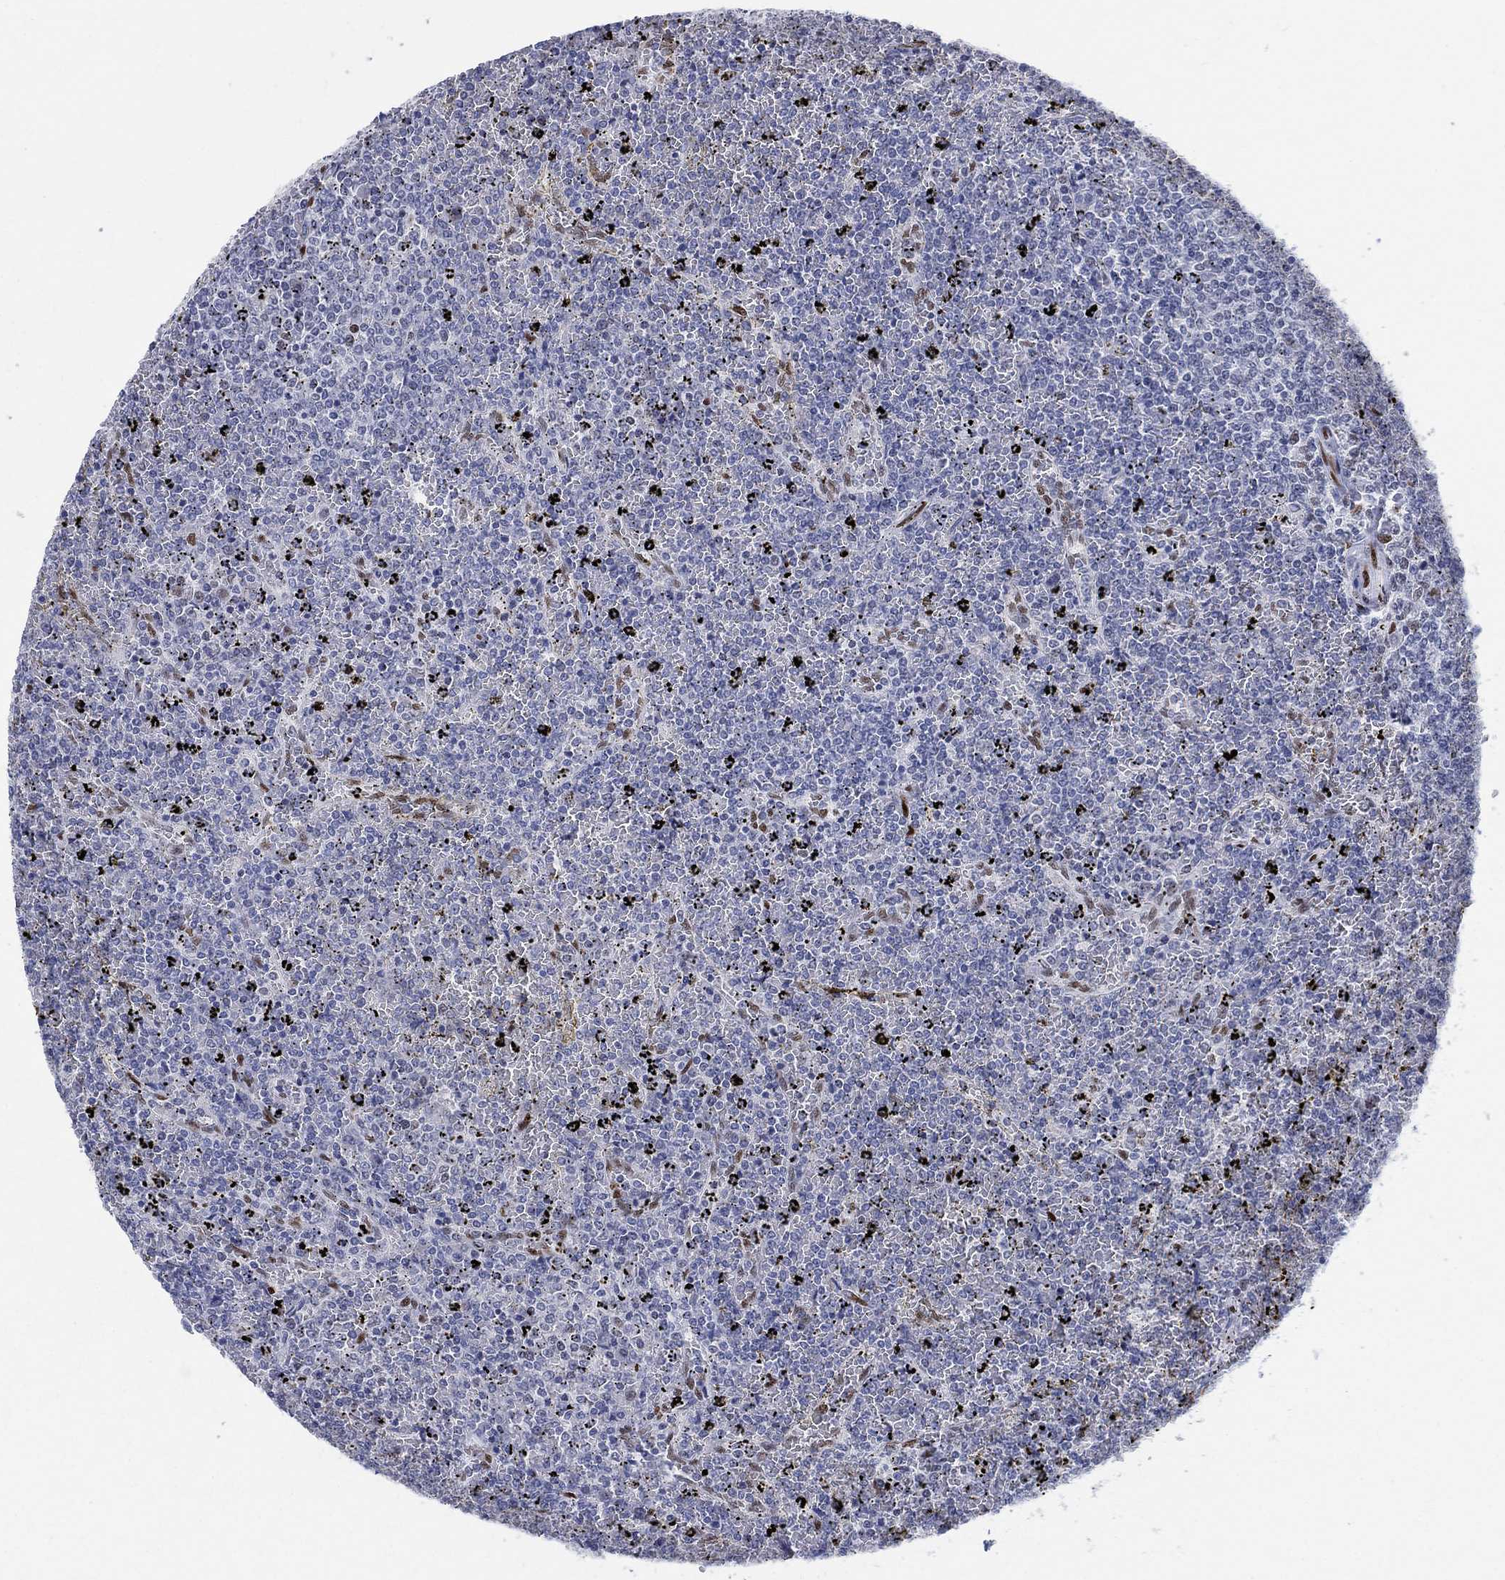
{"staining": {"intensity": "moderate", "quantity": "<25%", "location": "nuclear"}, "tissue": "lymphoma", "cell_type": "Tumor cells", "image_type": "cancer", "snomed": [{"axis": "morphology", "description": "Malignant lymphoma, non-Hodgkin's type, Low grade"}, {"axis": "topography", "description": "Spleen"}], "caption": "Immunohistochemical staining of human lymphoma exhibits low levels of moderate nuclear positivity in approximately <25% of tumor cells.", "gene": "ZEB1", "patient": {"sex": "female", "age": 77}}